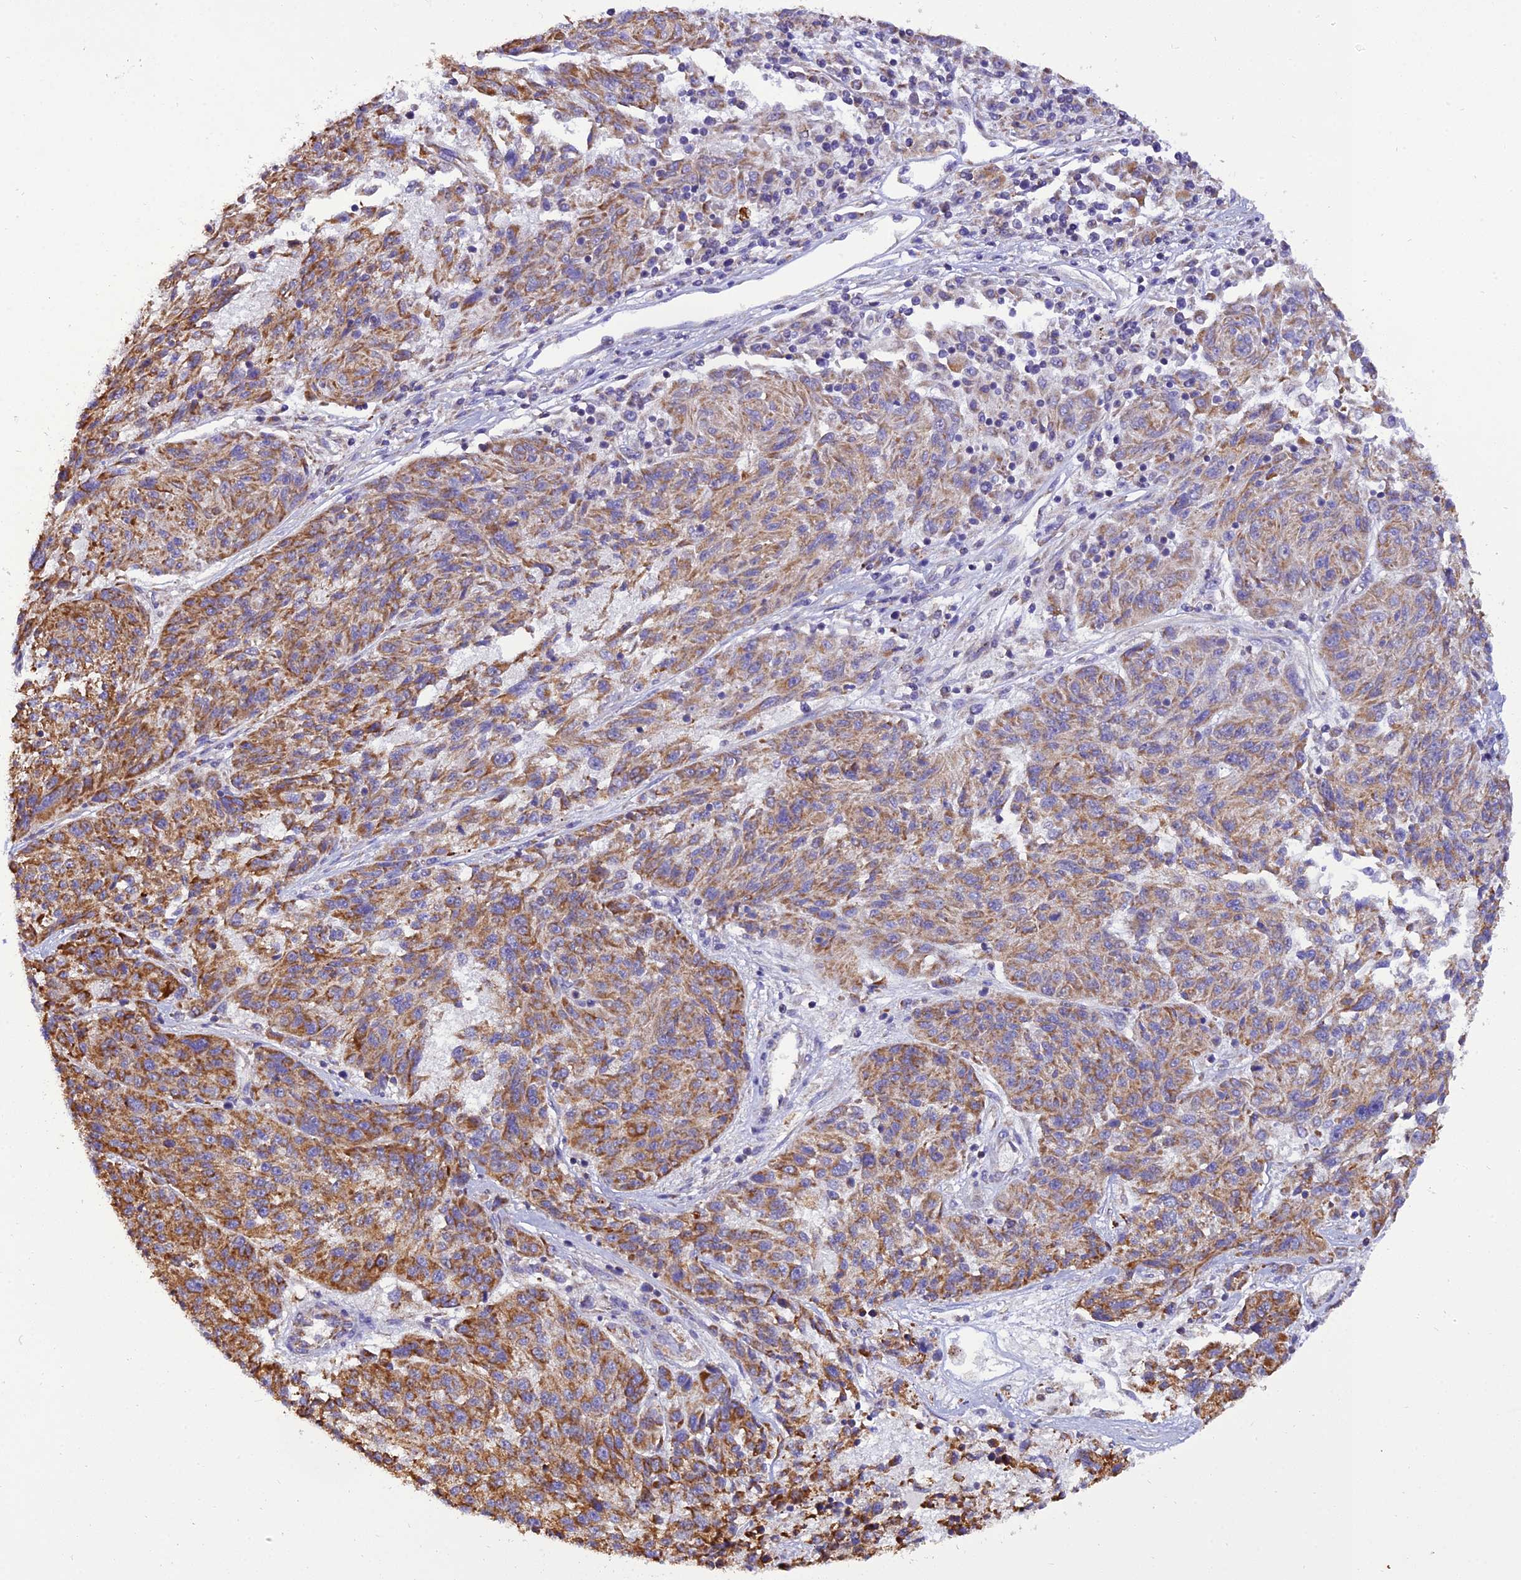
{"staining": {"intensity": "moderate", "quantity": ">75%", "location": "cytoplasmic/membranous"}, "tissue": "melanoma", "cell_type": "Tumor cells", "image_type": "cancer", "snomed": [{"axis": "morphology", "description": "Malignant melanoma, NOS"}, {"axis": "topography", "description": "Skin"}], "caption": "A high-resolution image shows immunohistochemistry (IHC) staining of malignant melanoma, which displays moderate cytoplasmic/membranous expression in approximately >75% of tumor cells.", "gene": "GPD1", "patient": {"sex": "male", "age": 53}}